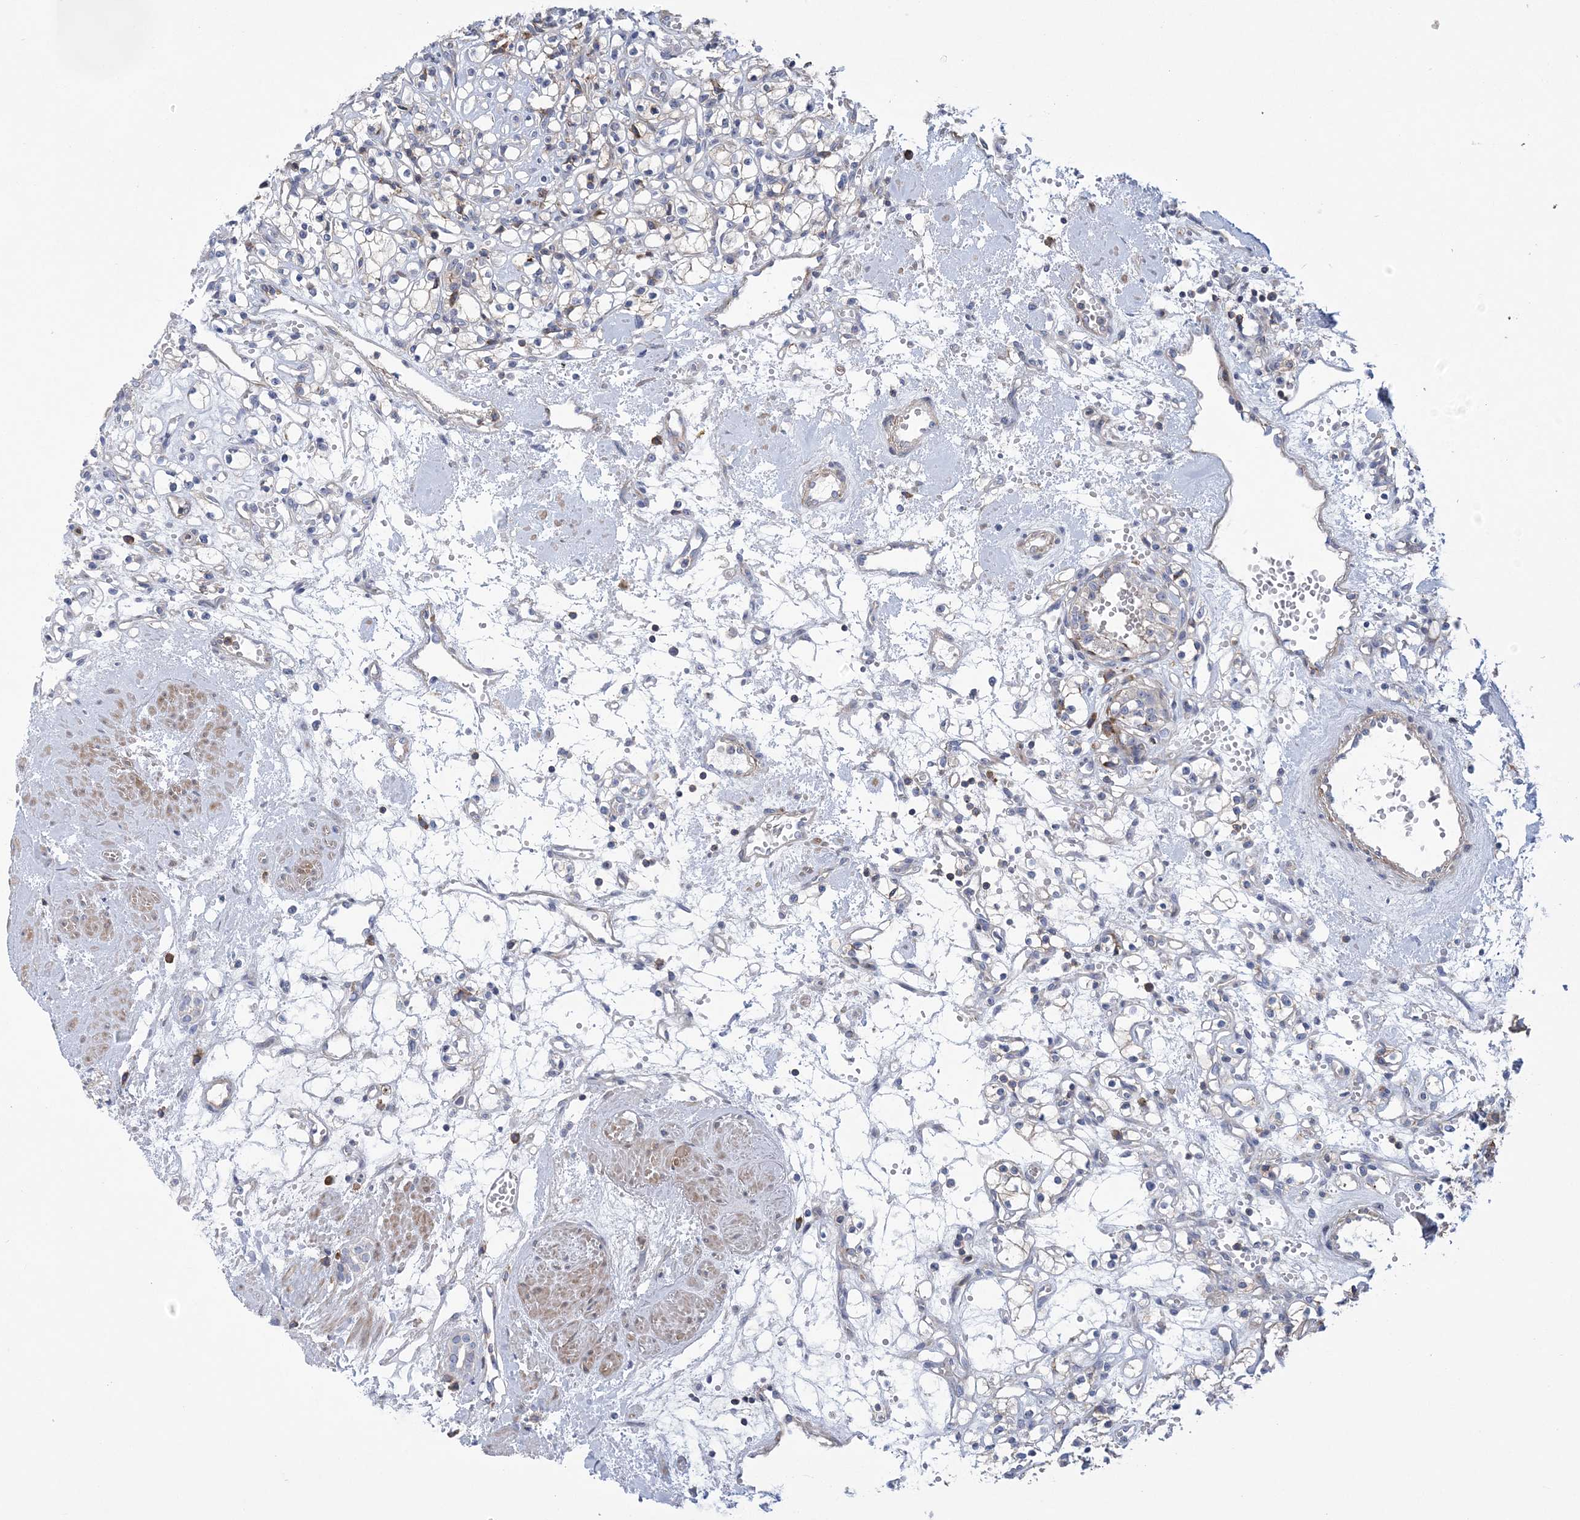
{"staining": {"intensity": "negative", "quantity": "none", "location": "none"}, "tissue": "renal cancer", "cell_type": "Tumor cells", "image_type": "cancer", "snomed": [{"axis": "morphology", "description": "Adenocarcinoma, NOS"}, {"axis": "topography", "description": "Kidney"}], "caption": "Immunohistochemical staining of human renal adenocarcinoma reveals no significant expression in tumor cells.", "gene": "ARSJ", "patient": {"sex": "female", "age": 59}}